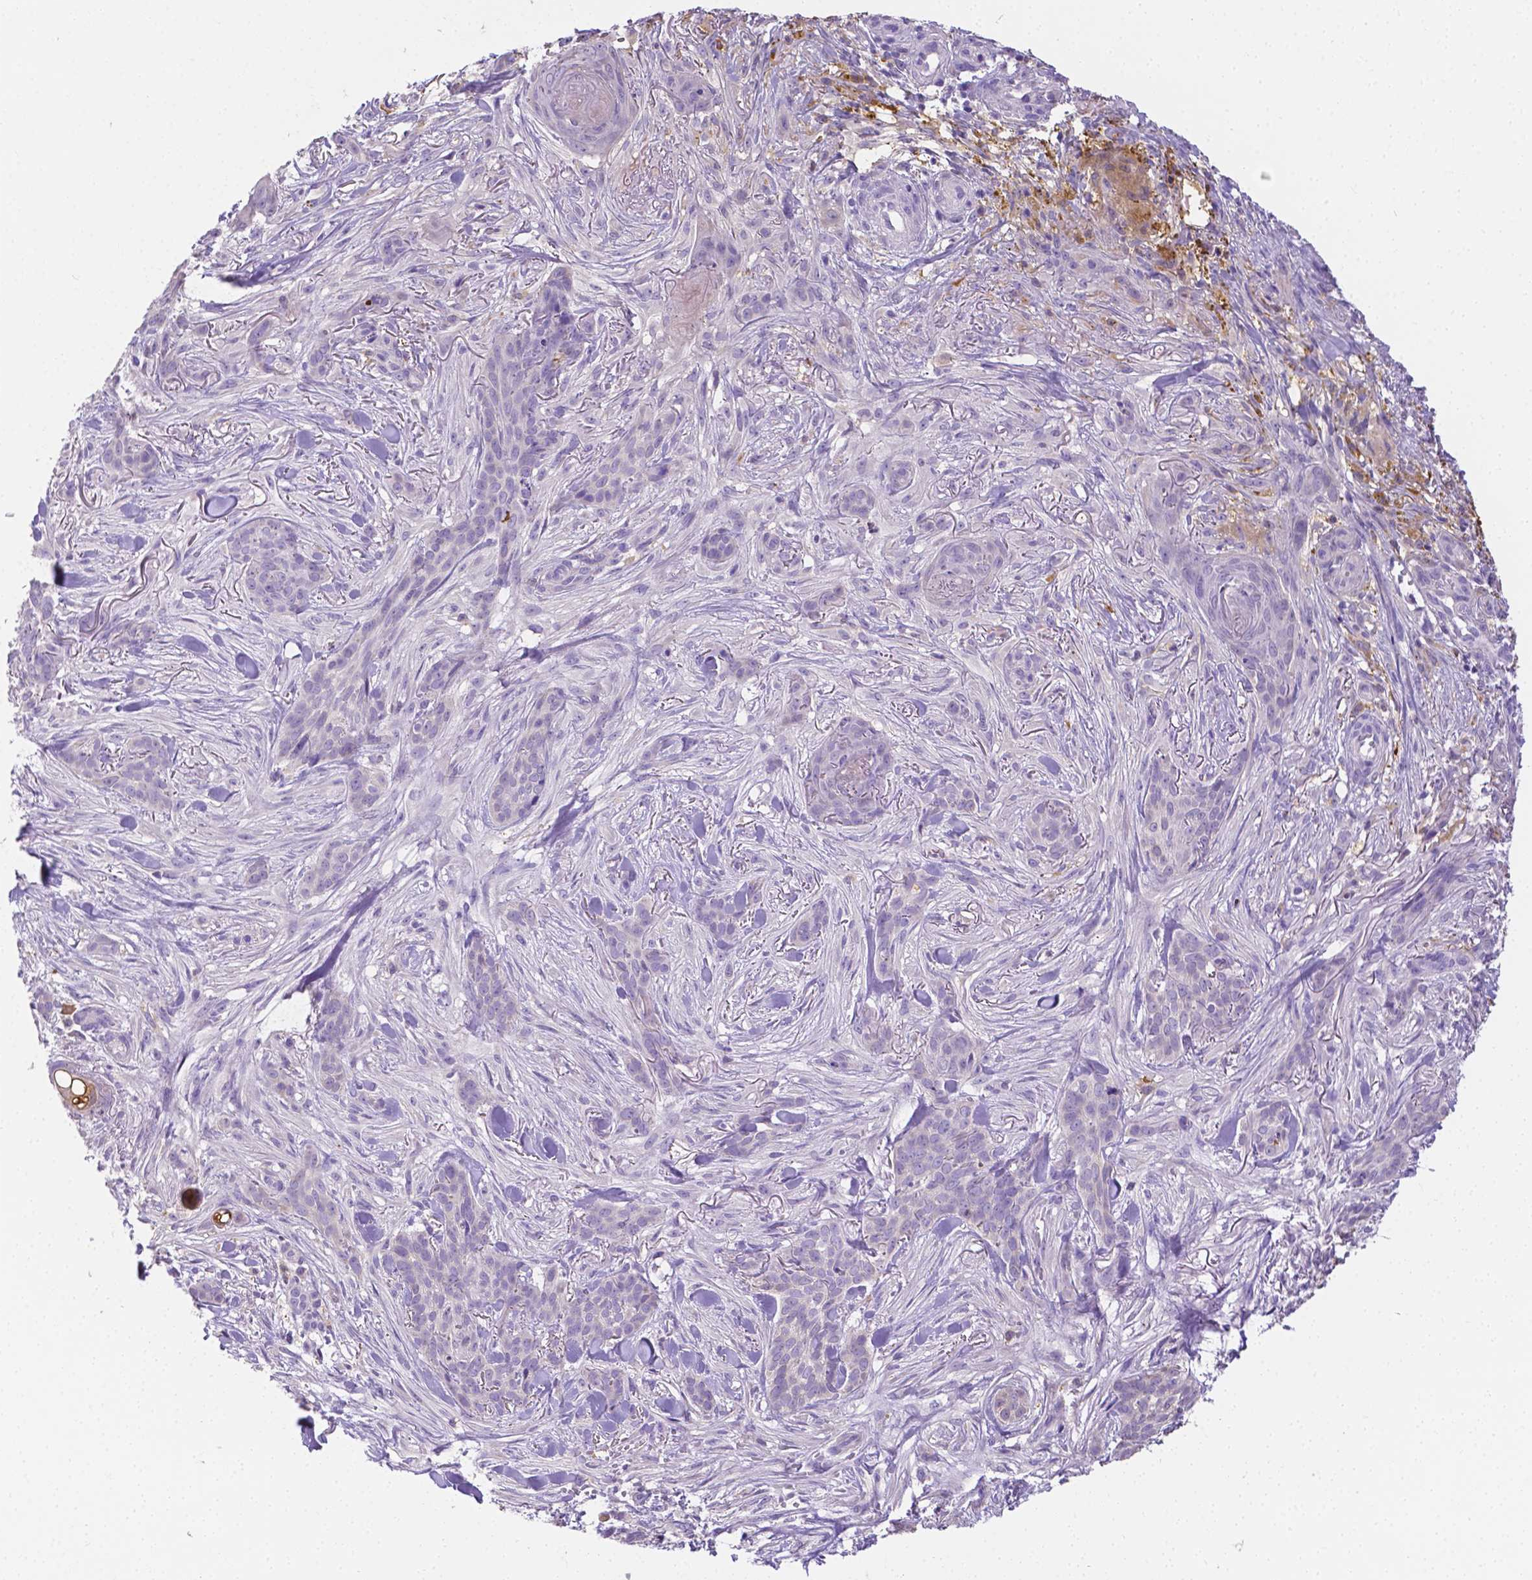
{"staining": {"intensity": "negative", "quantity": "none", "location": "none"}, "tissue": "skin cancer", "cell_type": "Tumor cells", "image_type": "cancer", "snomed": [{"axis": "morphology", "description": "Basal cell carcinoma"}, {"axis": "topography", "description": "Skin"}], "caption": "Immunohistochemical staining of skin basal cell carcinoma shows no significant positivity in tumor cells.", "gene": "NXPH2", "patient": {"sex": "female", "age": 61}}